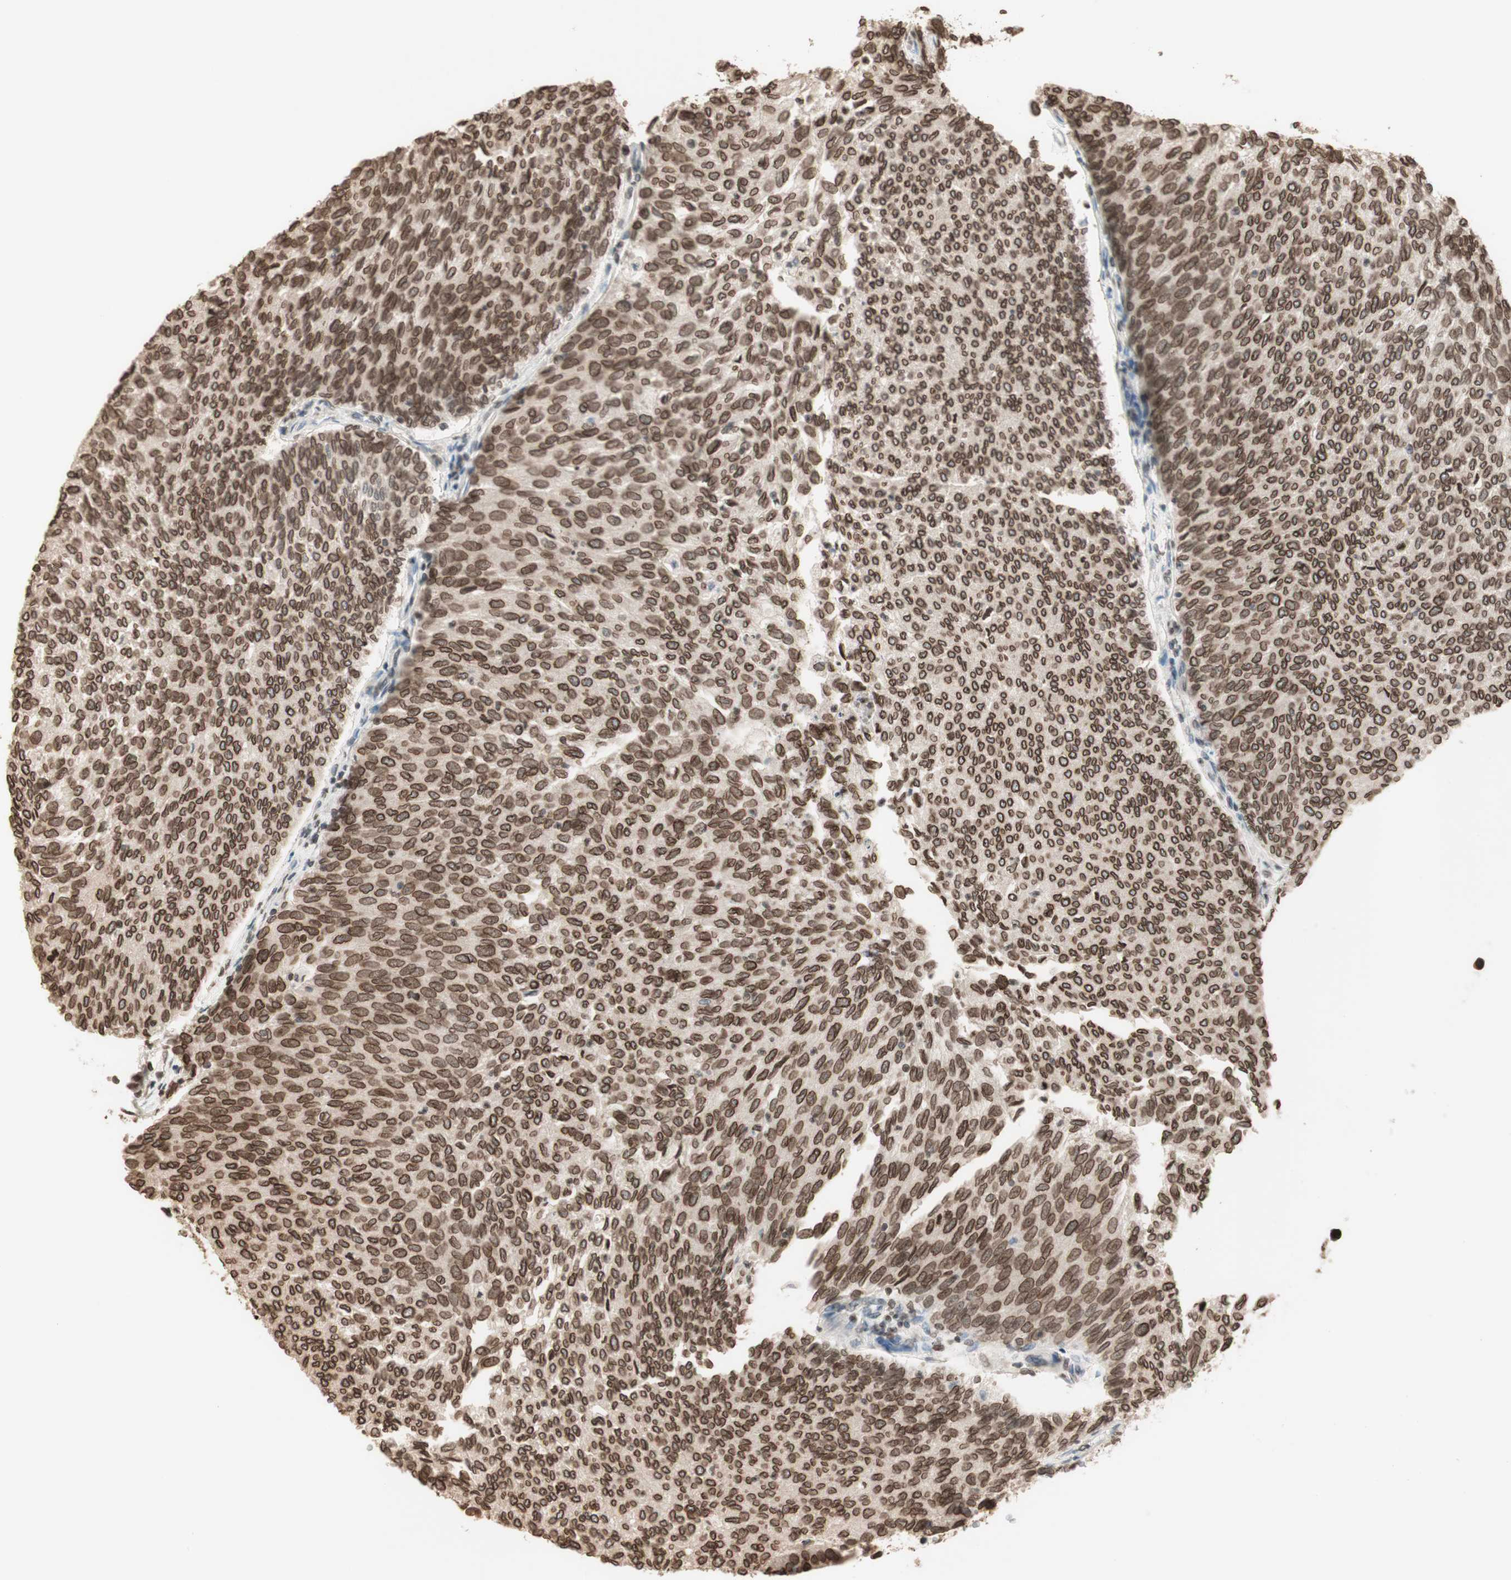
{"staining": {"intensity": "moderate", "quantity": ">75%", "location": "cytoplasmic/membranous,nuclear"}, "tissue": "urothelial cancer", "cell_type": "Tumor cells", "image_type": "cancer", "snomed": [{"axis": "morphology", "description": "Urothelial carcinoma, Low grade"}, {"axis": "topography", "description": "Urinary bladder"}], "caption": "A brown stain highlights moderate cytoplasmic/membranous and nuclear expression of a protein in human urothelial cancer tumor cells.", "gene": "TMPO", "patient": {"sex": "female", "age": 79}}